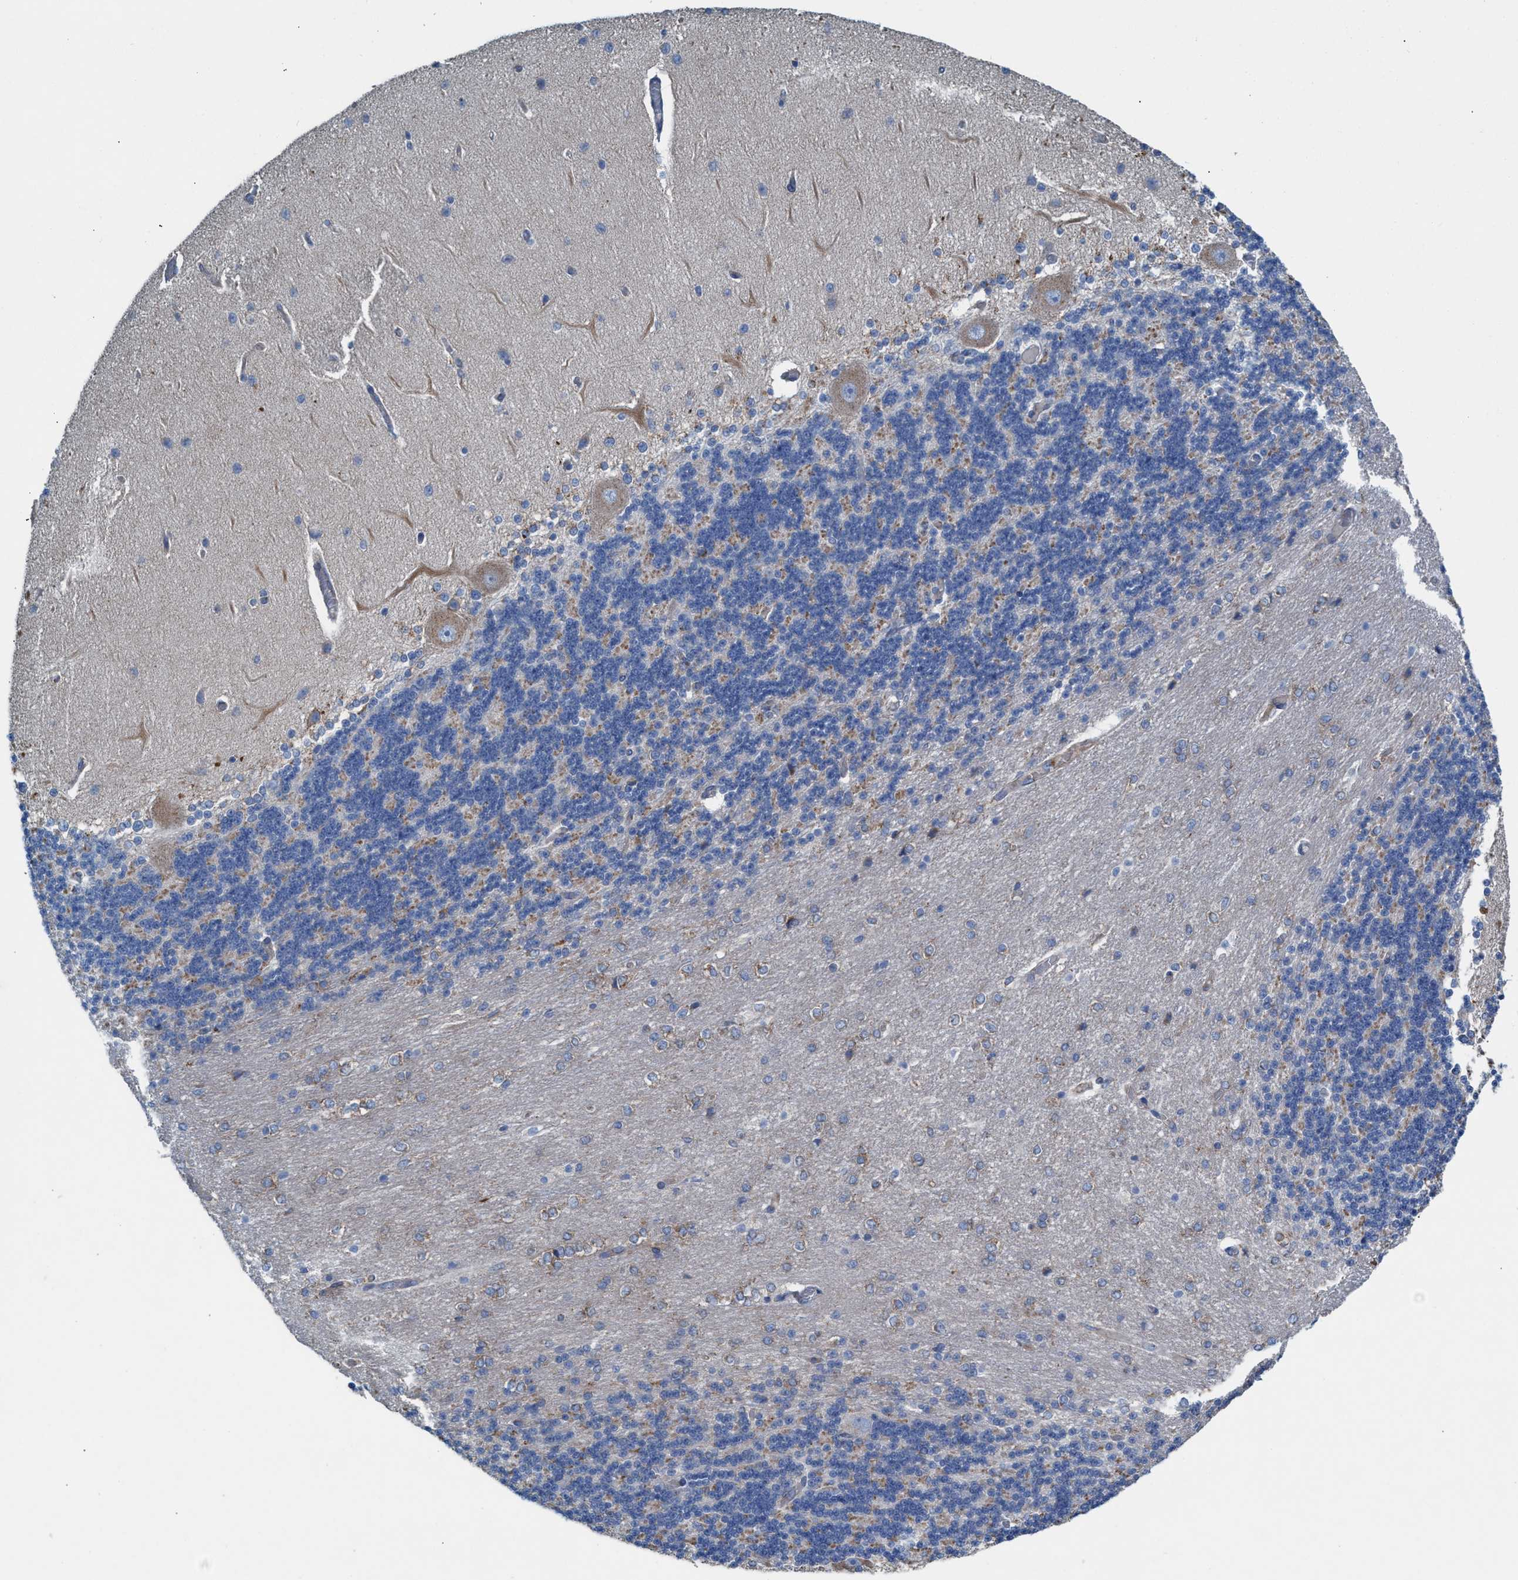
{"staining": {"intensity": "weak", "quantity": "25%-75%", "location": "cytoplasmic/membranous"}, "tissue": "cerebellum", "cell_type": "Cells in granular layer", "image_type": "normal", "snomed": [{"axis": "morphology", "description": "Normal tissue, NOS"}, {"axis": "topography", "description": "Cerebellum"}], "caption": "Brown immunohistochemical staining in normal cerebellum reveals weak cytoplasmic/membranous staining in approximately 25%-75% of cells in granular layer. (Stains: DAB in brown, nuclei in blue, Microscopy: brightfield microscopy at high magnification).", "gene": "NYAP1", "patient": {"sex": "female", "age": 54}}